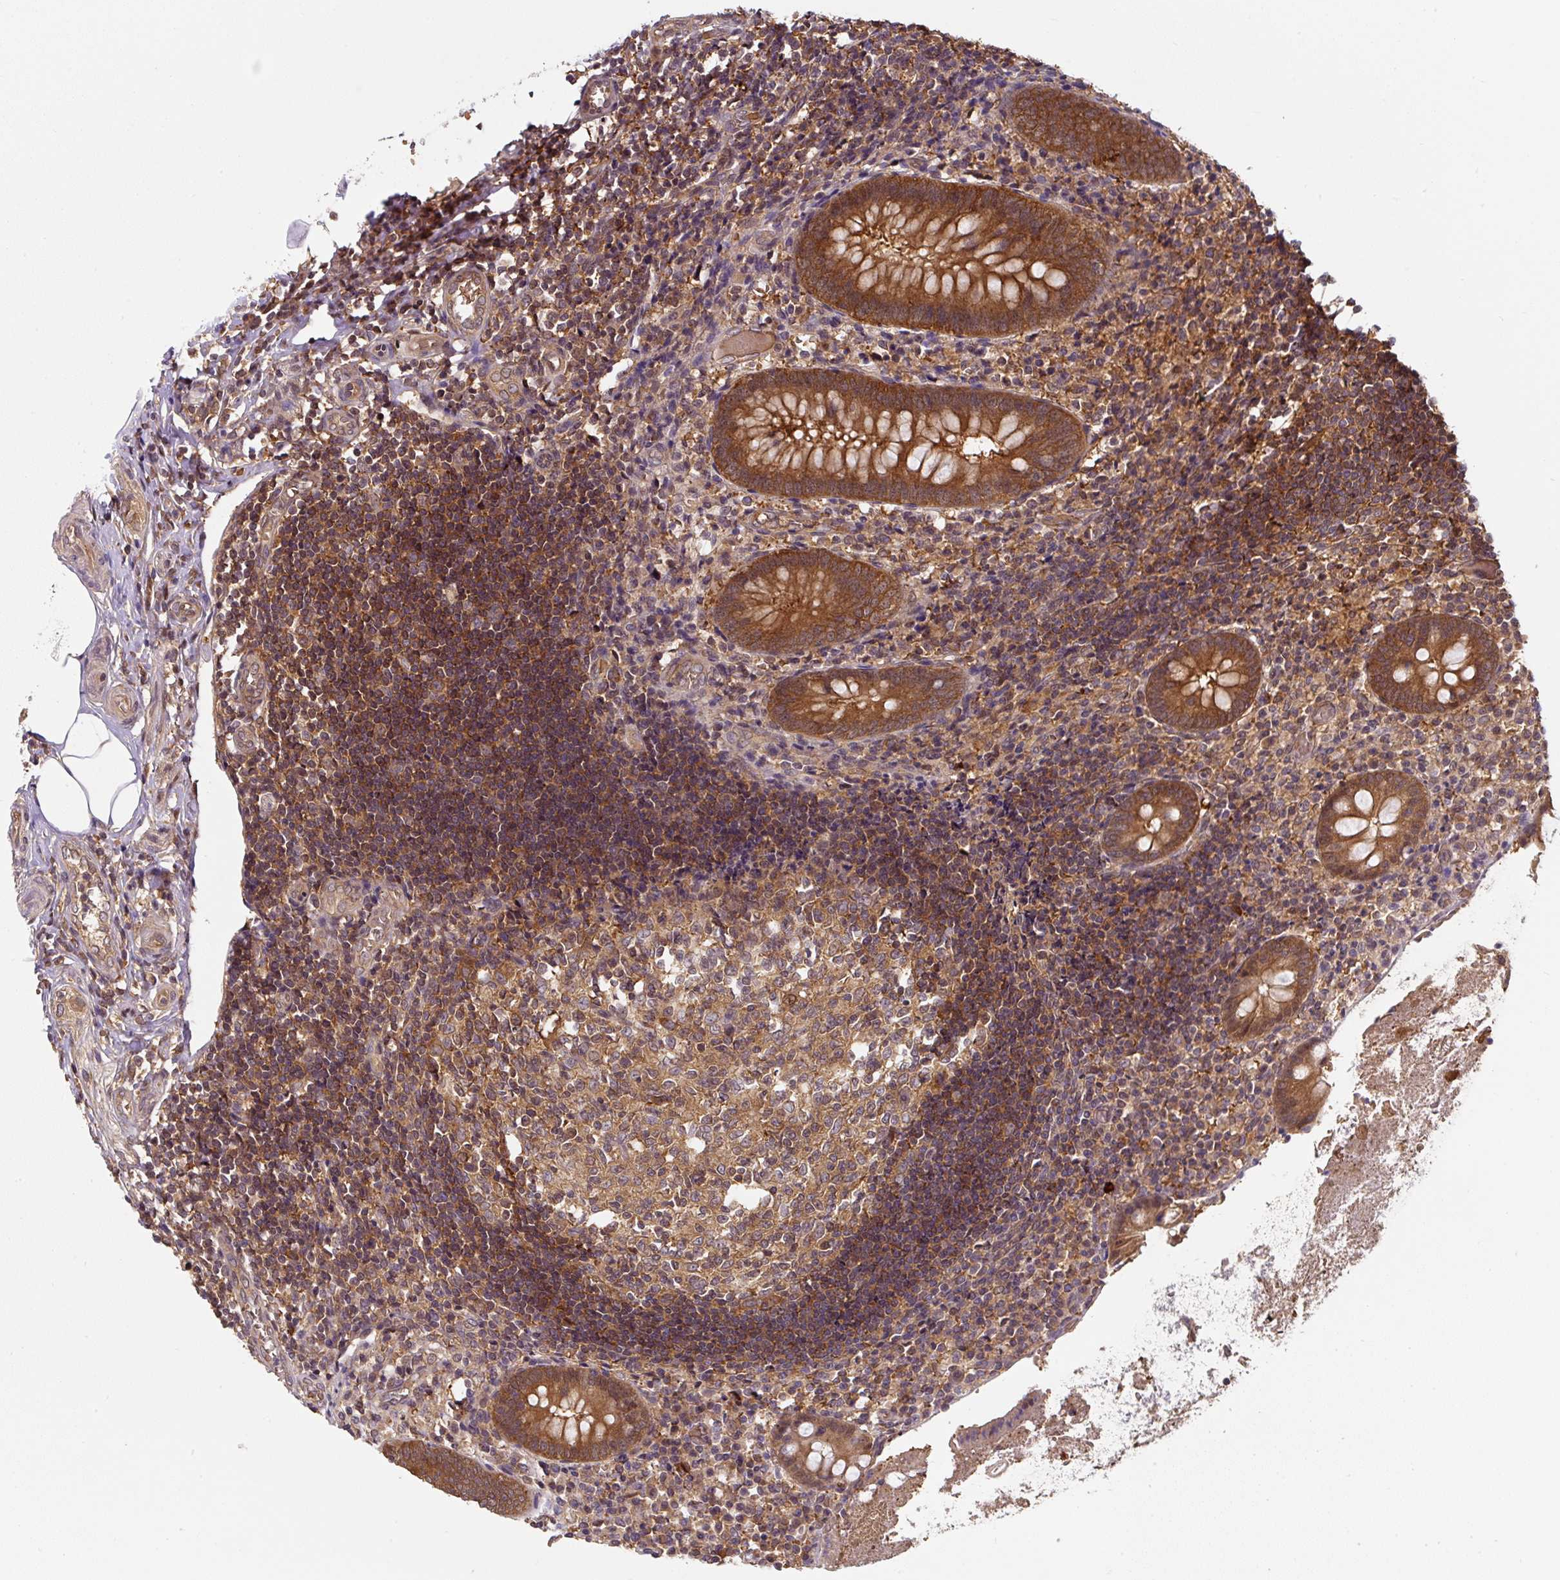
{"staining": {"intensity": "strong", "quantity": ">75%", "location": "cytoplasmic/membranous"}, "tissue": "appendix", "cell_type": "Glandular cells", "image_type": "normal", "snomed": [{"axis": "morphology", "description": "Normal tissue, NOS"}, {"axis": "topography", "description": "Appendix"}], "caption": "A brown stain shows strong cytoplasmic/membranous expression of a protein in glandular cells of benign human appendix. The protein is shown in brown color, while the nuclei are stained blue.", "gene": "ST13", "patient": {"sex": "female", "age": 17}}